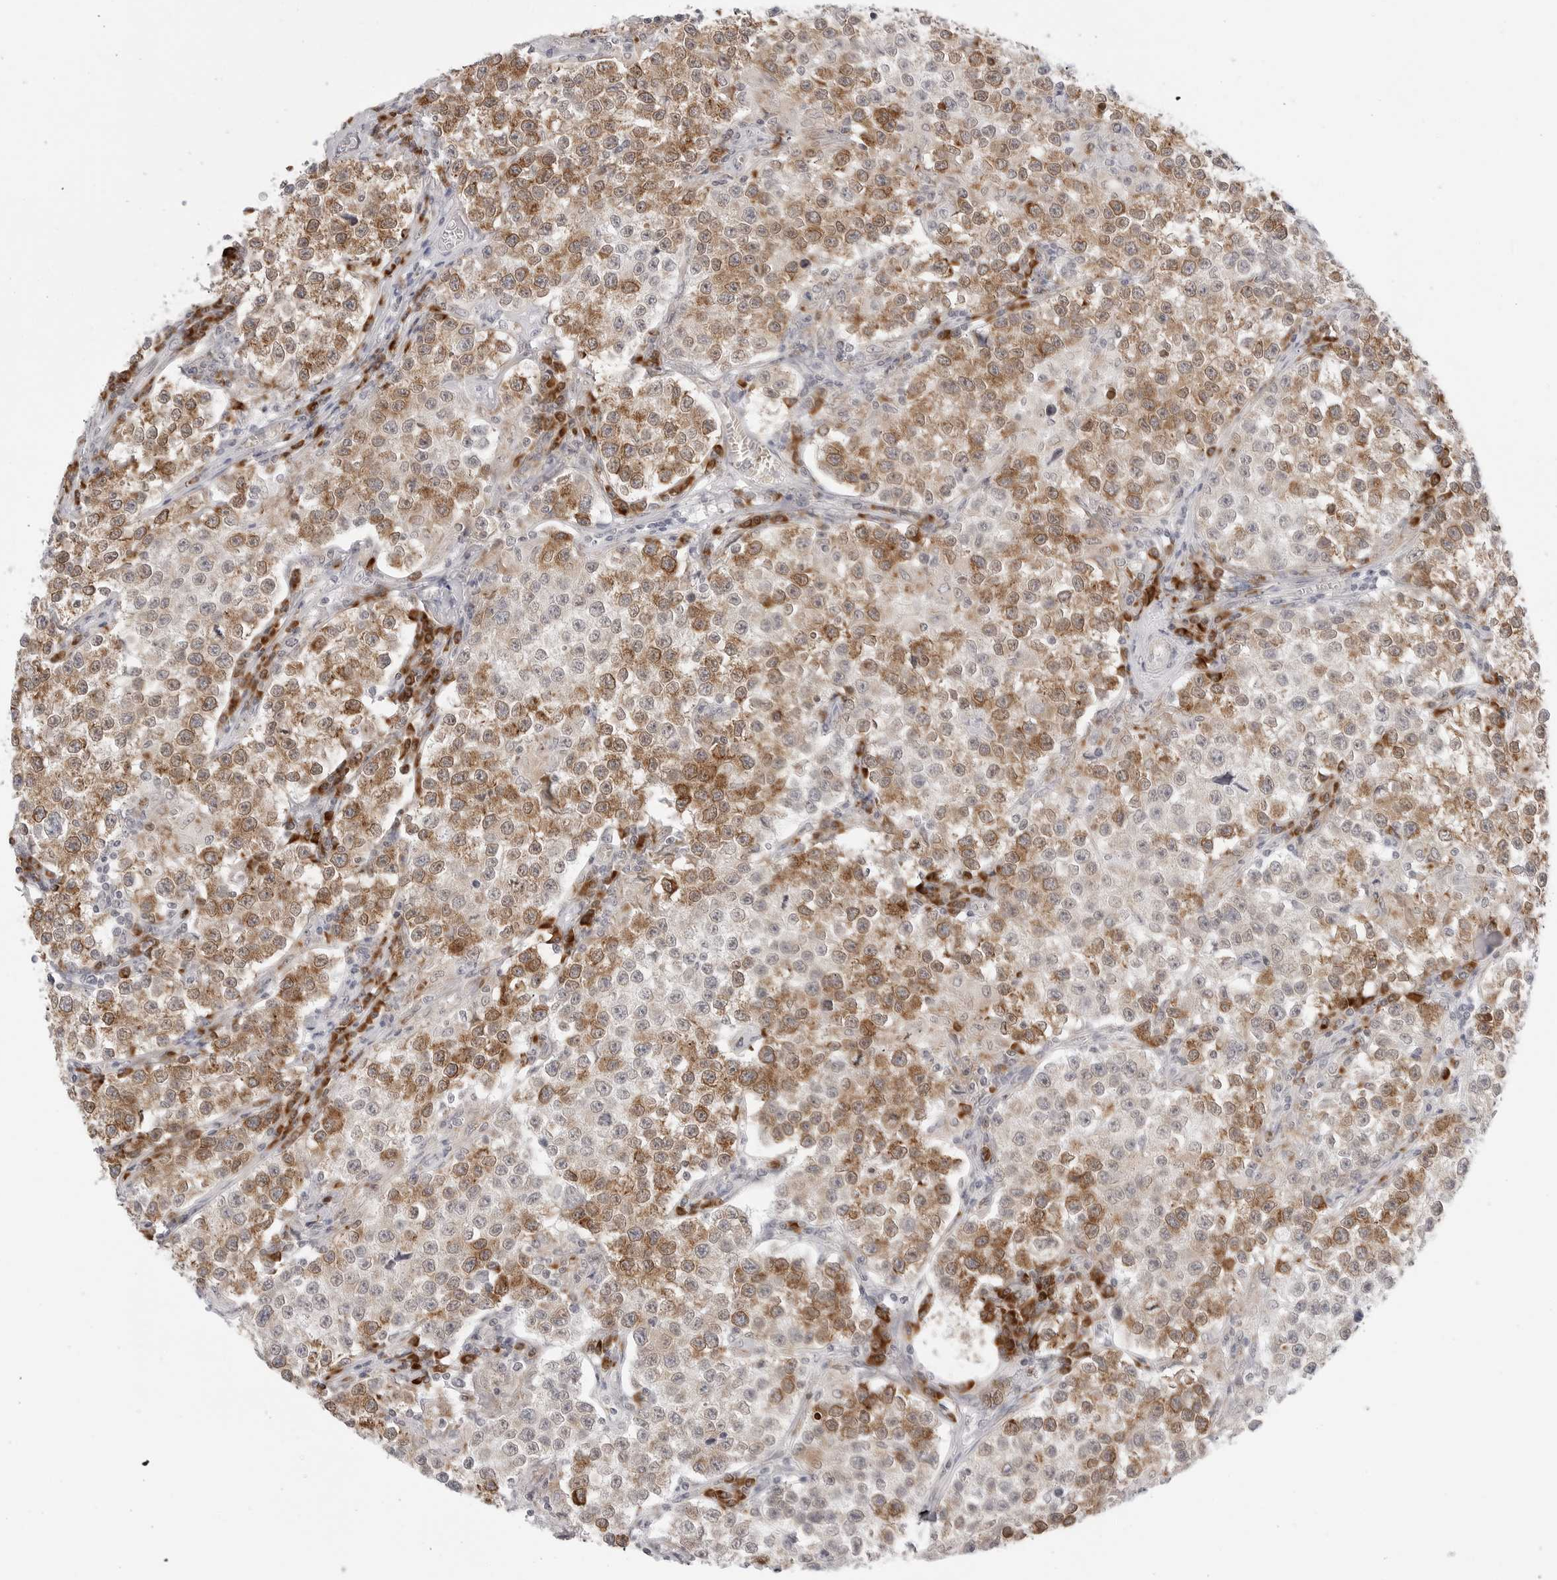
{"staining": {"intensity": "moderate", "quantity": "25%-75%", "location": "cytoplasmic/membranous"}, "tissue": "testis cancer", "cell_type": "Tumor cells", "image_type": "cancer", "snomed": [{"axis": "morphology", "description": "Seminoma, NOS"}, {"axis": "morphology", "description": "Carcinoma, Embryonal, NOS"}, {"axis": "topography", "description": "Testis"}], "caption": "This micrograph shows testis cancer (embryonal carcinoma) stained with immunohistochemistry (IHC) to label a protein in brown. The cytoplasmic/membranous of tumor cells show moderate positivity for the protein. Nuclei are counter-stained blue.", "gene": "RPN1", "patient": {"sex": "male", "age": 43}}